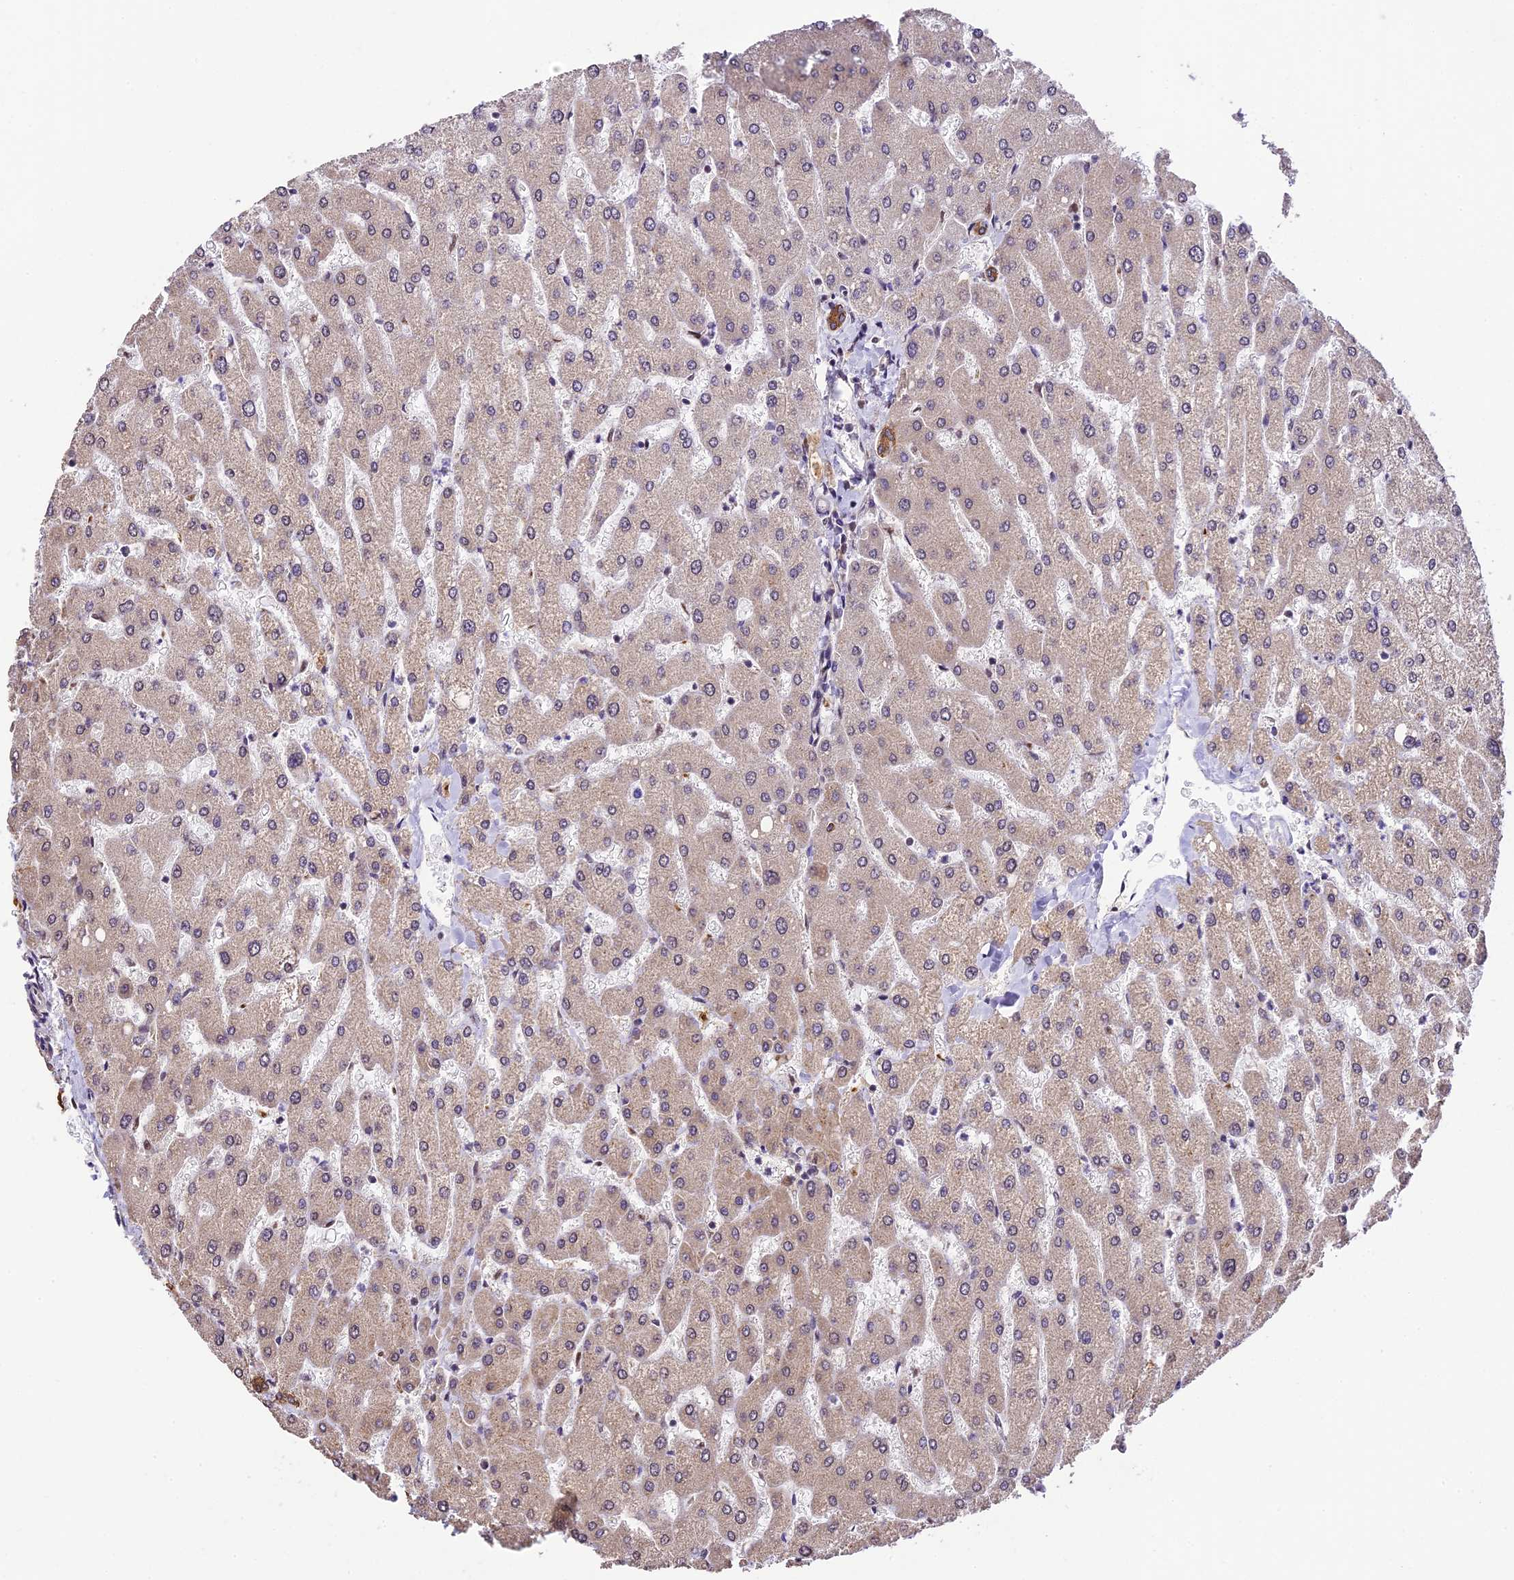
{"staining": {"intensity": "moderate", "quantity": ">75%", "location": "cytoplasmic/membranous"}, "tissue": "liver", "cell_type": "Cholangiocytes", "image_type": "normal", "snomed": [{"axis": "morphology", "description": "Normal tissue, NOS"}, {"axis": "topography", "description": "Liver"}], "caption": "Liver stained with DAB (3,3'-diaminobenzidine) immunohistochemistry exhibits medium levels of moderate cytoplasmic/membranous staining in about >75% of cholangiocytes. Using DAB (brown) and hematoxylin (blue) stains, captured at high magnification using brightfield microscopy.", "gene": "TRIM22", "patient": {"sex": "male", "age": 55}}